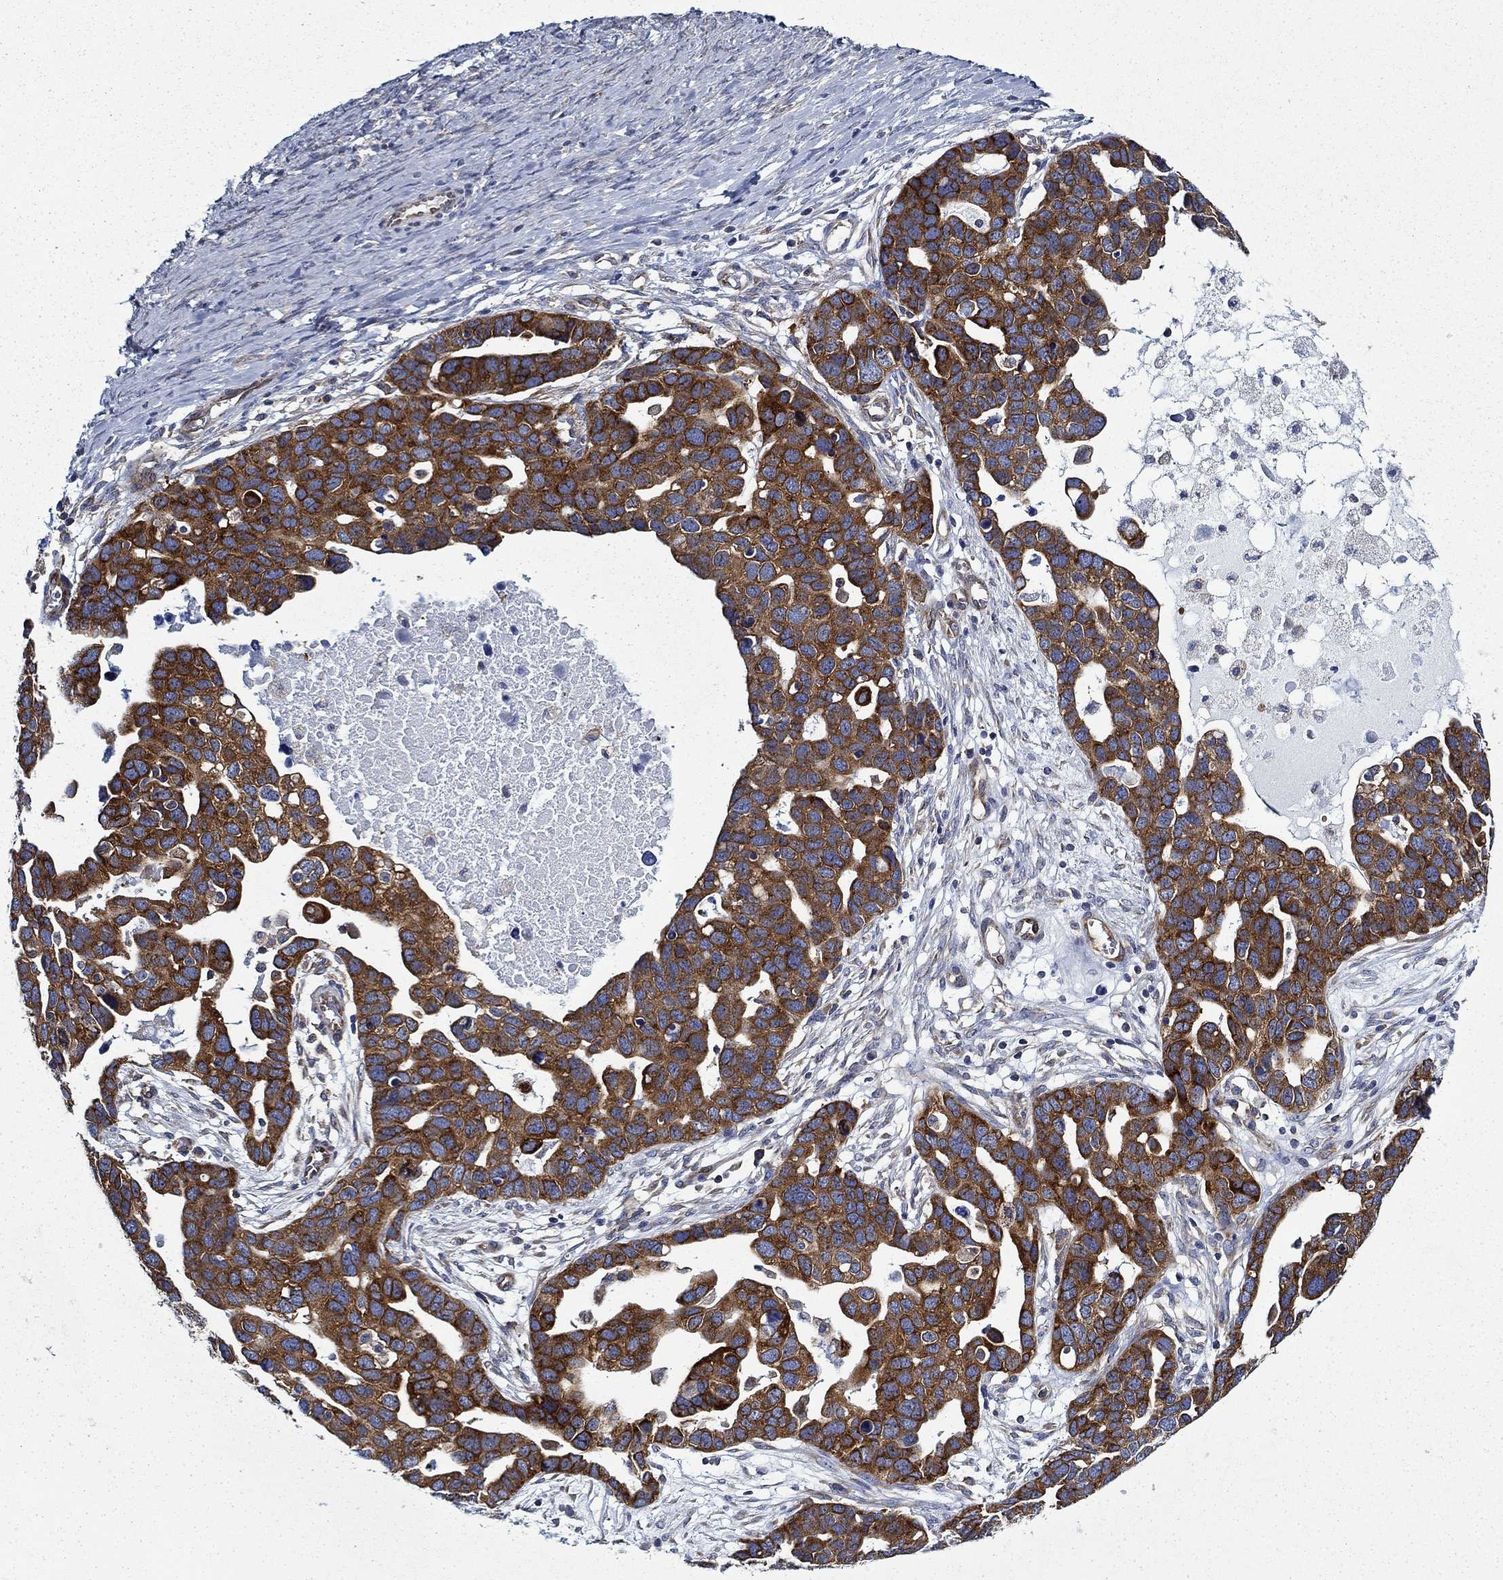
{"staining": {"intensity": "strong", "quantity": ">75%", "location": "cytoplasmic/membranous"}, "tissue": "ovarian cancer", "cell_type": "Tumor cells", "image_type": "cancer", "snomed": [{"axis": "morphology", "description": "Cystadenocarcinoma, serous, NOS"}, {"axis": "topography", "description": "Ovary"}], "caption": "Ovarian serous cystadenocarcinoma stained for a protein (brown) shows strong cytoplasmic/membranous positive expression in about >75% of tumor cells.", "gene": "FXR1", "patient": {"sex": "female", "age": 54}}